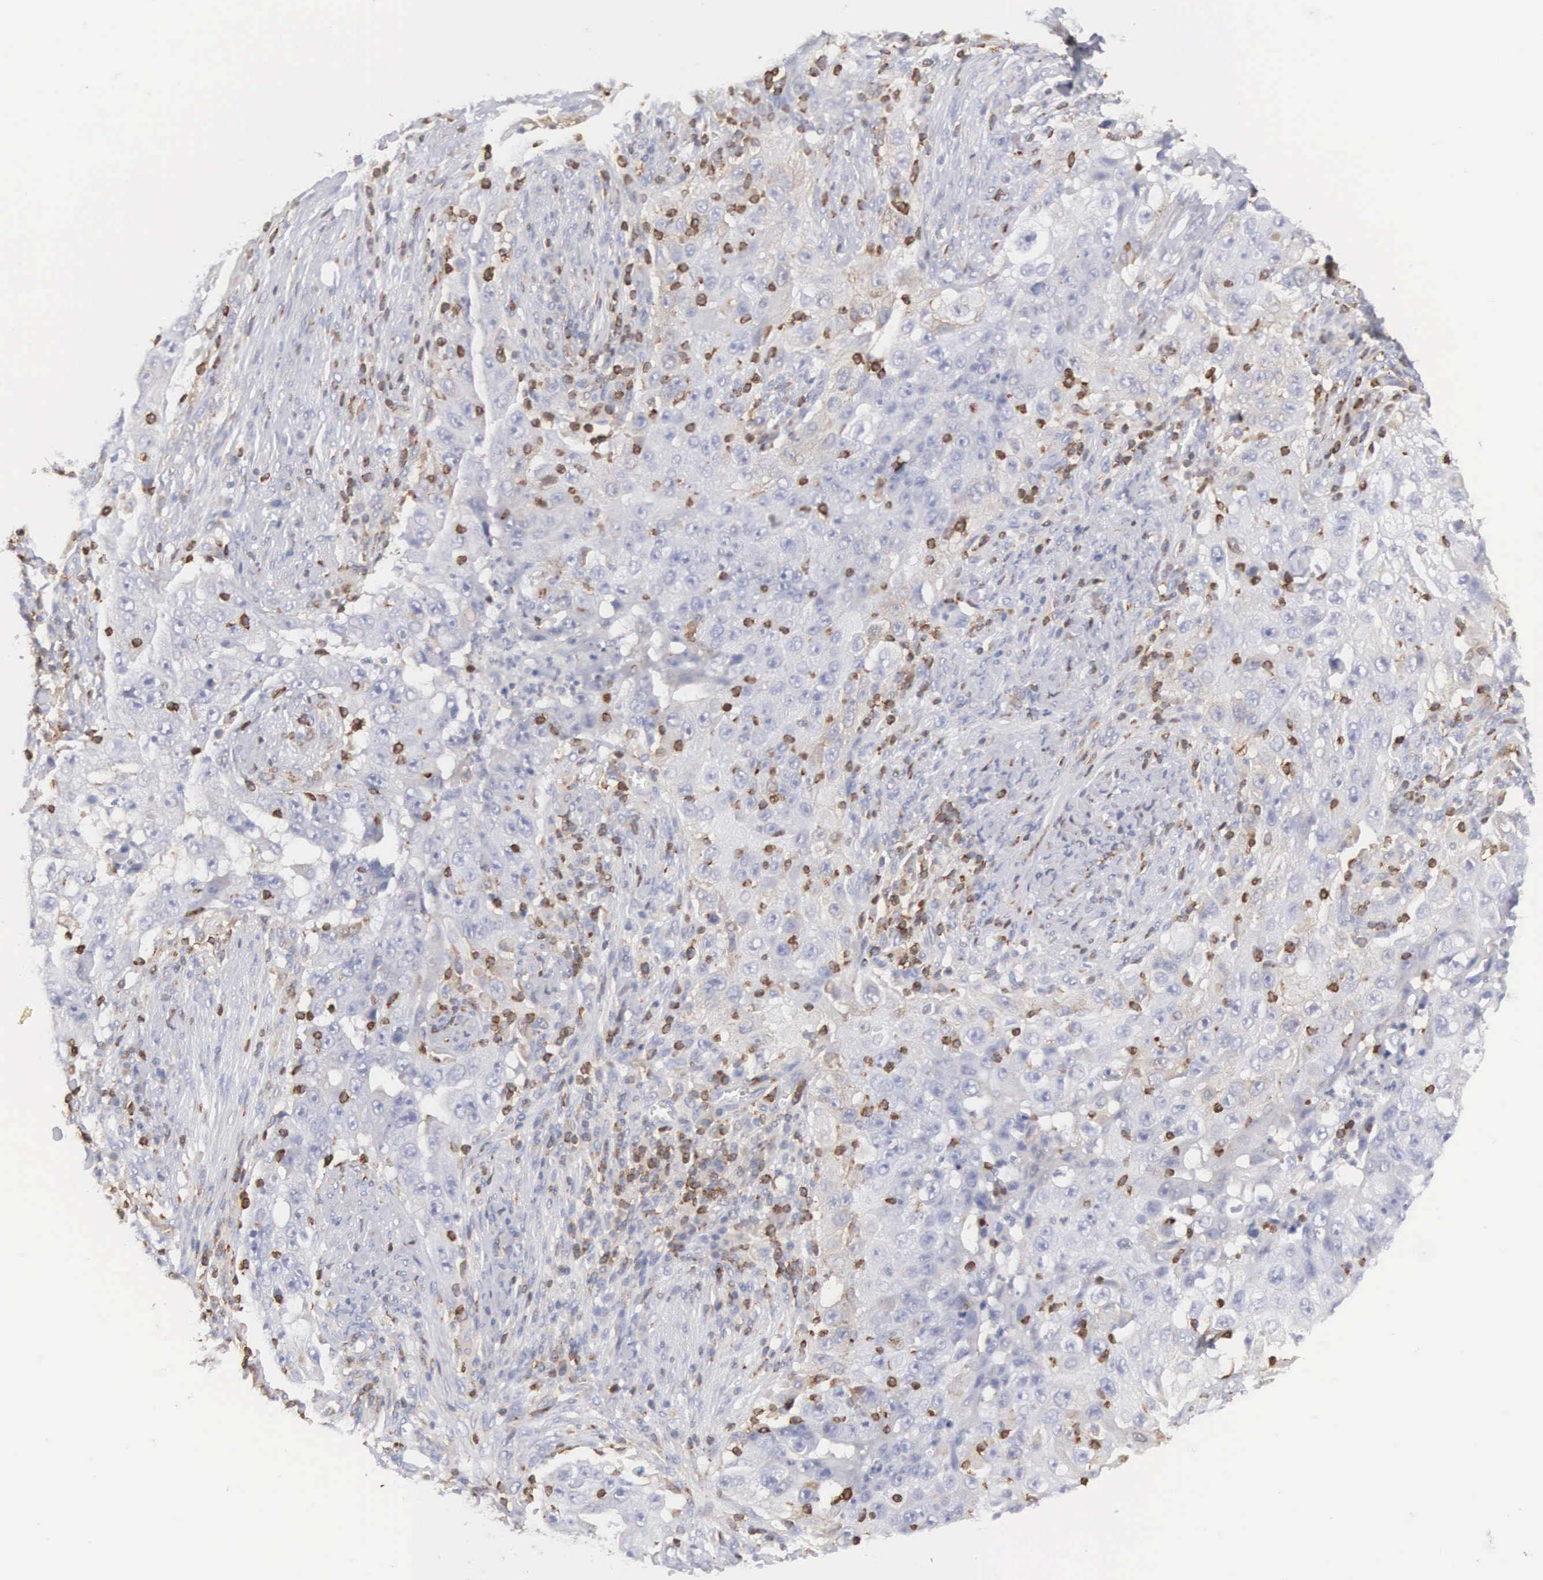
{"staining": {"intensity": "weak", "quantity": "<25%", "location": "cytoplasmic/membranous"}, "tissue": "lung cancer", "cell_type": "Tumor cells", "image_type": "cancer", "snomed": [{"axis": "morphology", "description": "Squamous cell carcinoma, NOS"}, {"axis": "topography", "description": "Lung"}], "caption": "A histopathology image of human squamous cell carcinoma (lung) is negative for staining in tumor cells.", "gene": "SH3BP1", "patient": {"sex": "male", "age": 64}}